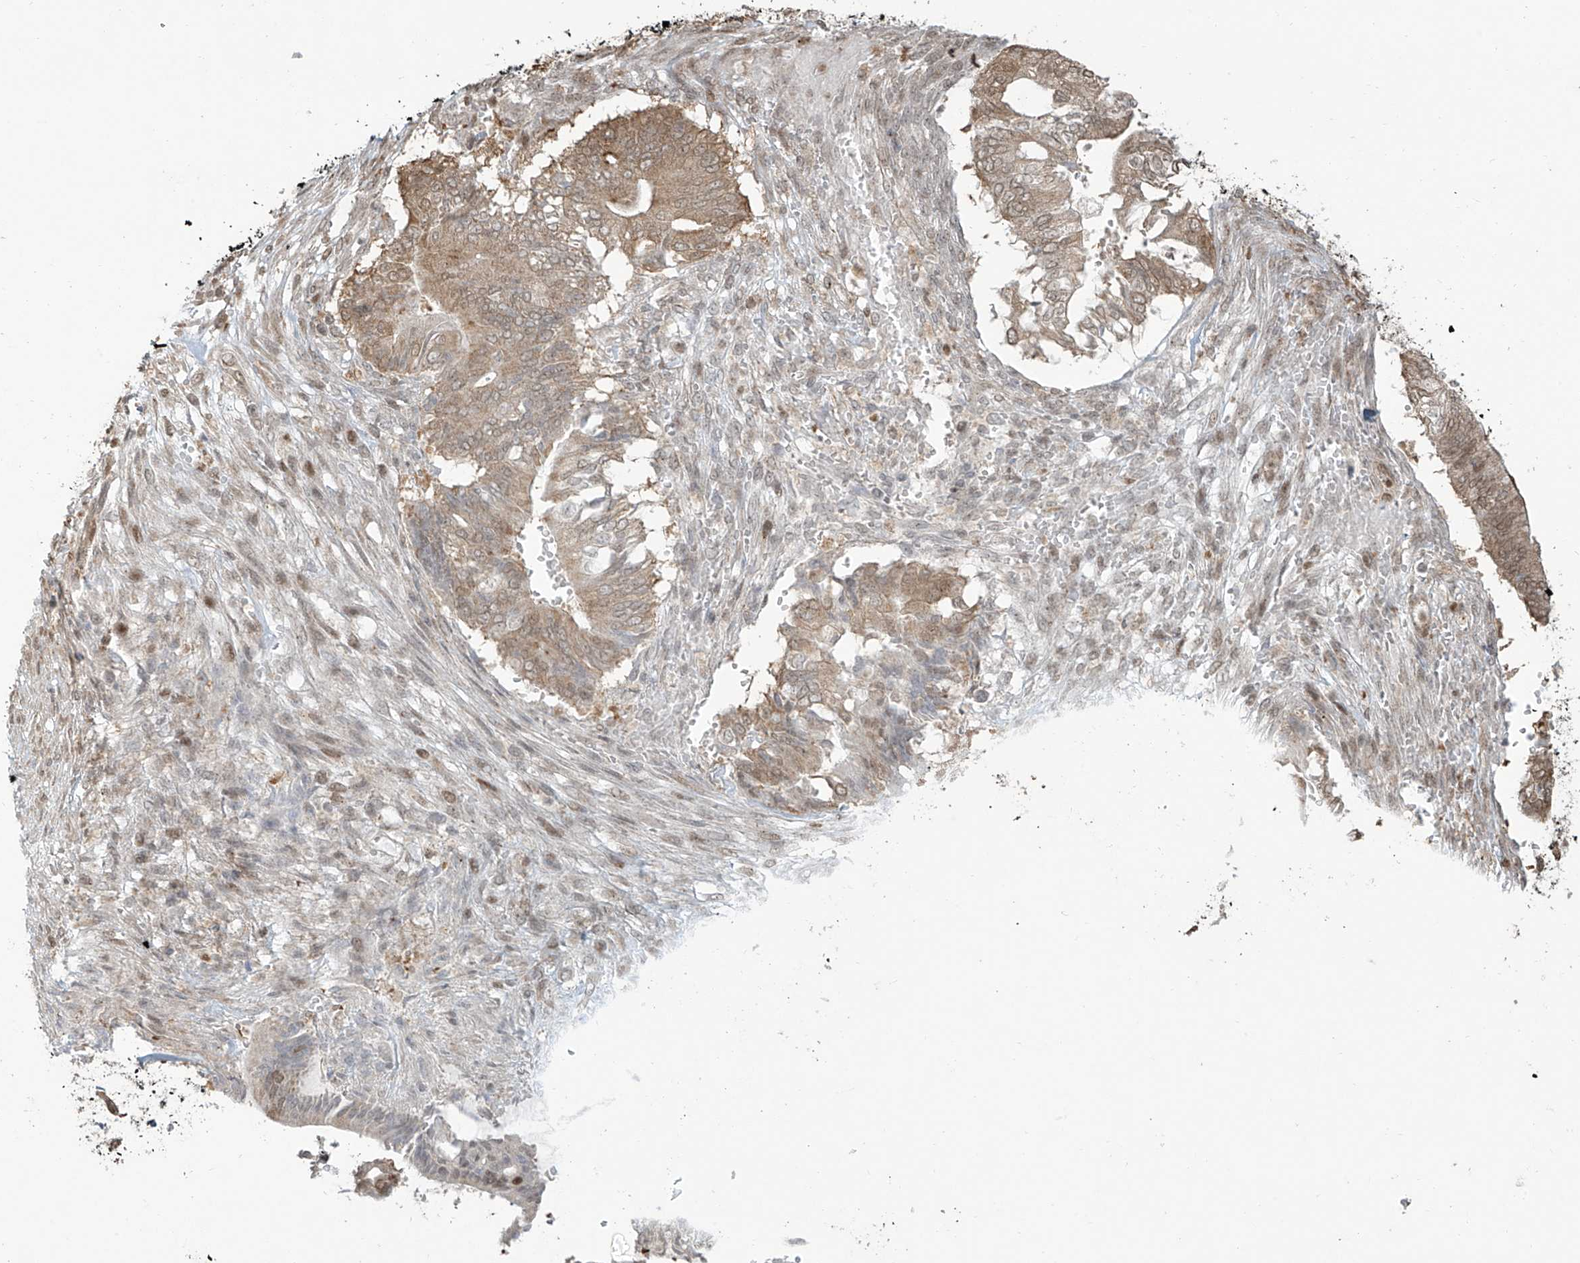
{"staining": {"intensity": "weak", "quantity": "25%-75%", "location": "cytoplasmic/membranous,nuclear"}, "tissue": "pancreatic cancer", "cell_type": "Tumor cells", "image_type": "cancer", "snomed": [{"axis": "morphology", "description": "Adenocarcinoma, NOS"}, {"axis": "topography", "description": "Pancreas"}], "caption": "Tumor cells show weak cytoplasmic/membranous and nuclear staining in approximately 25%-75% of cells in pancreatic cancer (adenocarcinoma).", "gene": "VMP1", "patient": {"sex": "male", "age": 68}}